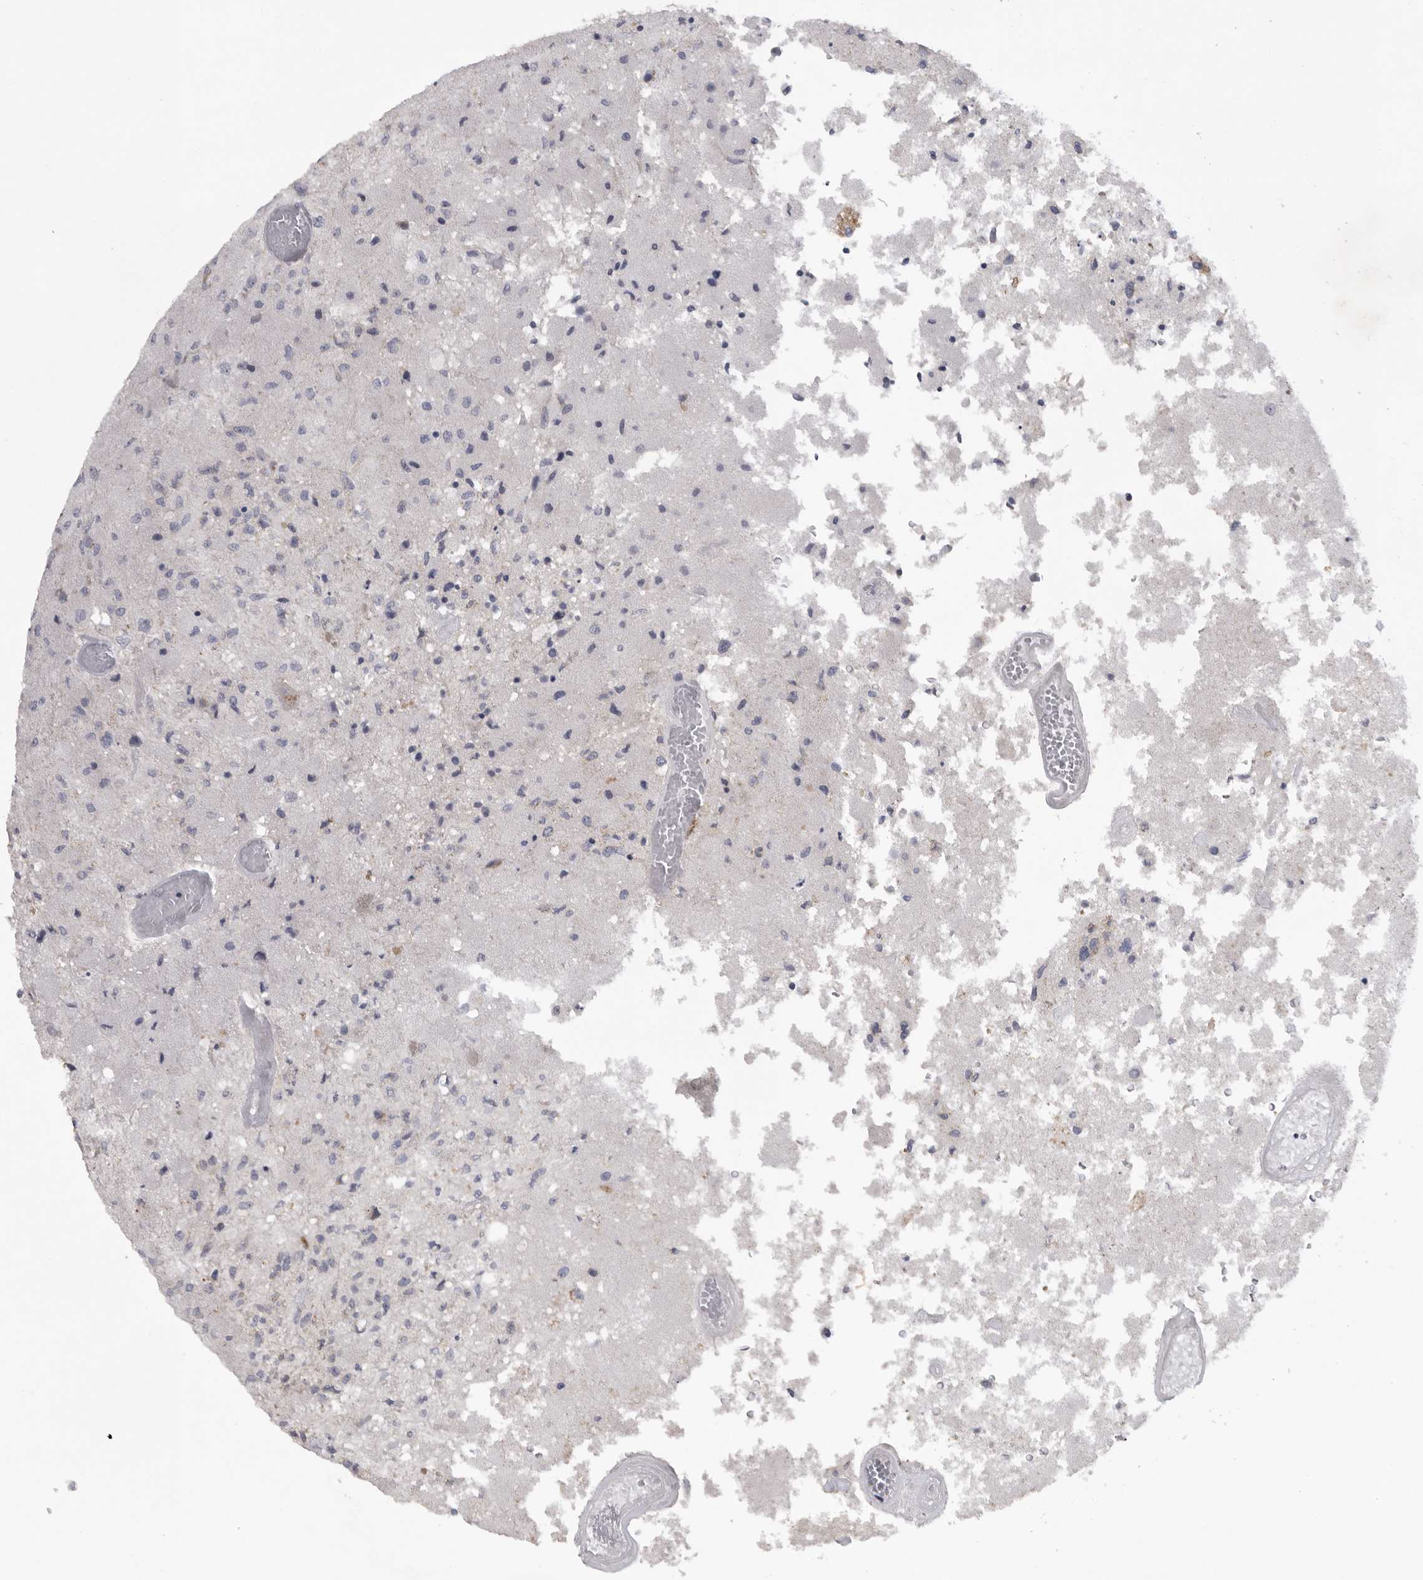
{"staining": {"intensity": "negative", "quantity": "none", "location": "none"}, "tissue": "glioma", "cell_type": "Tumor cells", "image_type": "cancer", "snomed": [{"axis": "morphology", "description": "Normal tissue, NOS"}, {"axis": "morphology", "description": "Glioma, malignant, High grade"}, {"axis": "topography", "description": "Cerebral cortex"}], "caption": "Immunohistochemistry (IHC) micrograph of neoplastic tissue: glioma stained with DAB displays no significant protein expression in tumor cells.", "gene": "USP24", "patient": {"sex": "male", "age": 77}}